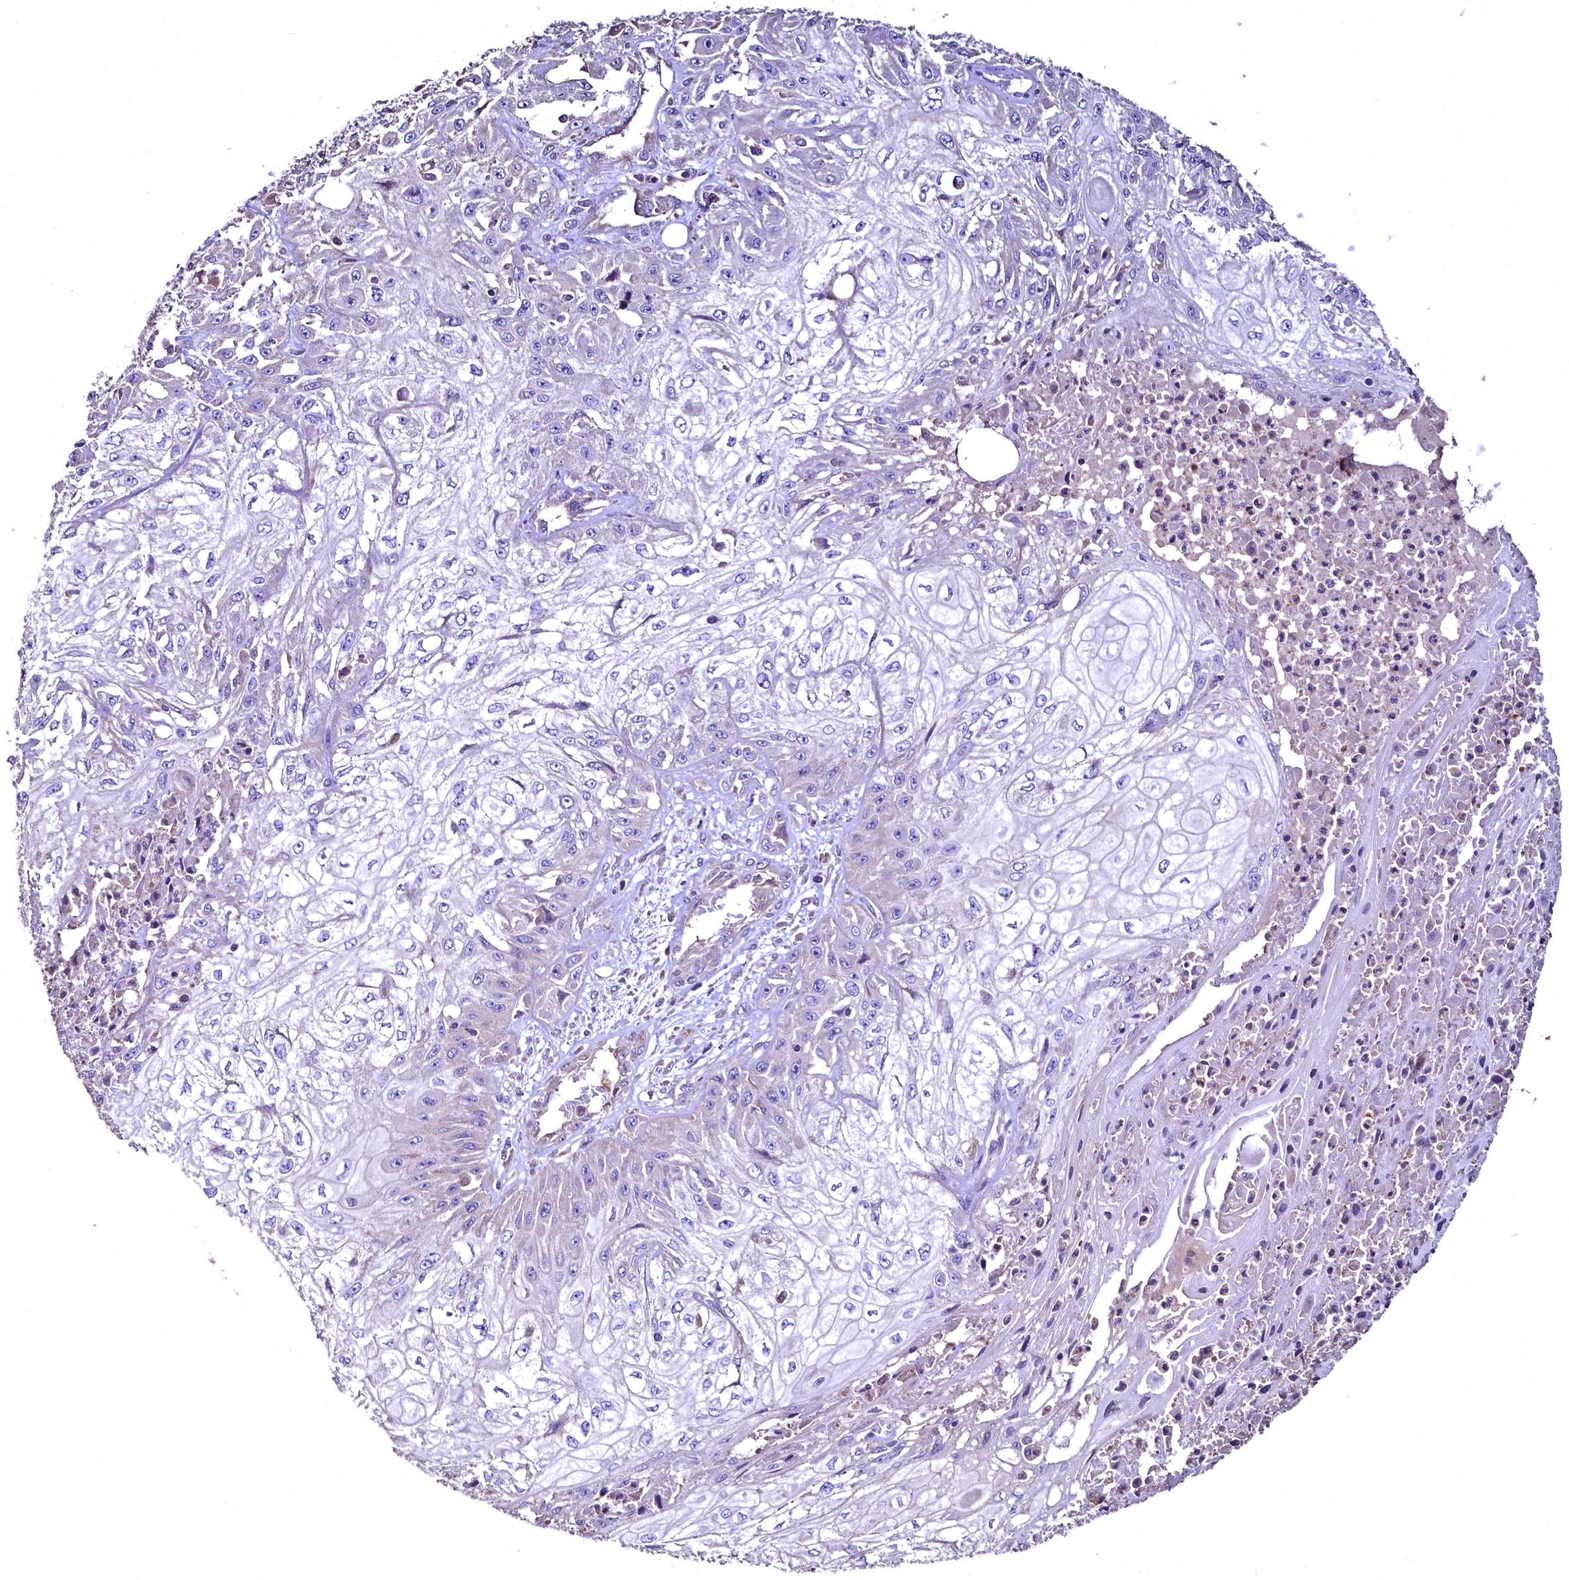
{"staining": {"intensity": "negative", "quantity": "none", "location": "none"}, "tissue": "skin cancer", "cell_type": "Tumor cells", "image_type": "cancer", "snomed": [{"axis": "morphology", "description": "Squamous cell carcinoma, NOS"}, {"axis": "morphology", "description": "Squamous cell carcinoma, metastatic, NOS"}, {"axis": "topography", "description": "Skin"}, {"axis": "topography", "description": "Lymph node"}], "caption": "An IHC photomicrograph of skin cancer (metastatic squamous cell carcinoma) is shown. There is no staining in tumor cells of skin cancer (metastatic squamous cell carcinoma).", "gene": "TBCEL", "patient": {"sex": "male", "age": 75}}